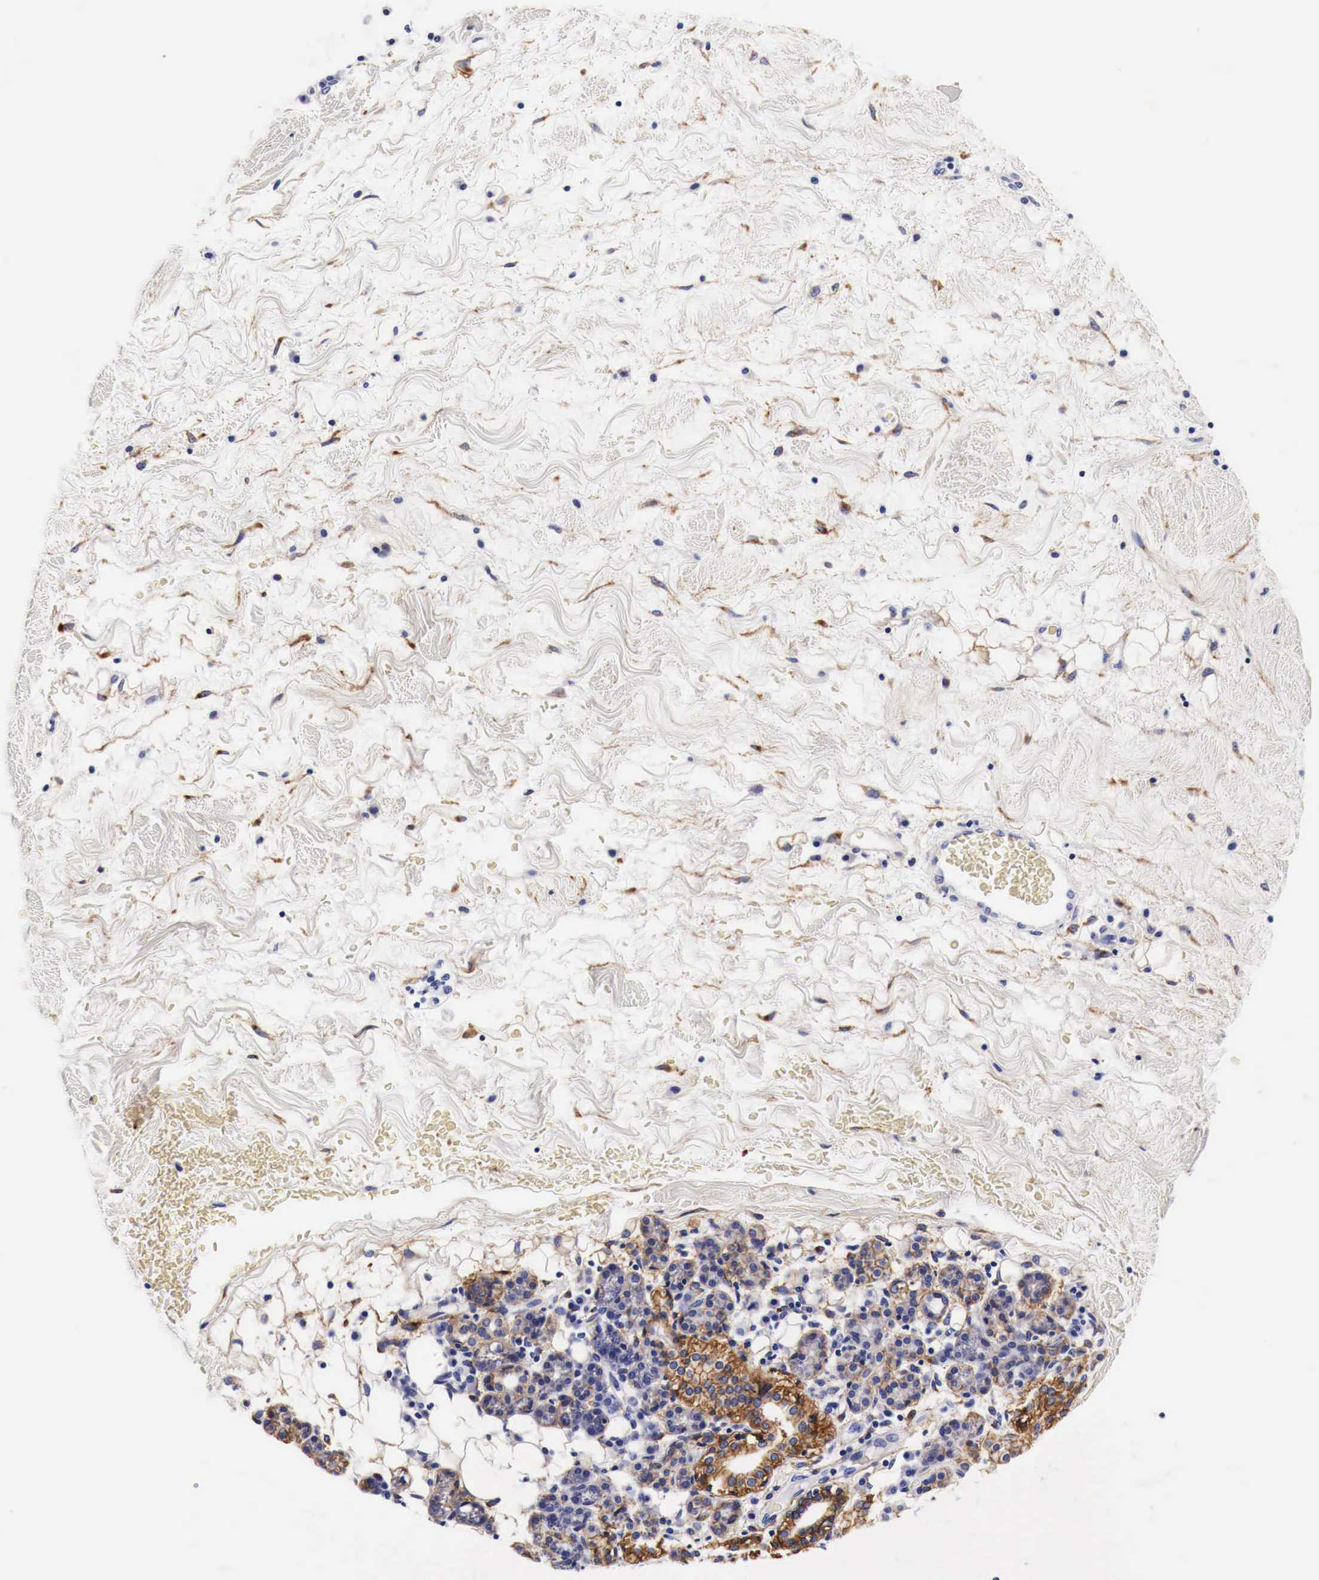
{"staining": {"intensity": "moderate", "quantity": ">75%", "location": "cytoplasmic/membranous"}, "tissue": "skin cancer", "cell_type": "Tumor cells", "image_type": "cancer", "snomed": [{"axis": "morphology", "description": "Squamous cell carcinoma, NOS"}, {"axis": "topography", "description": "Skin"}], "caption": "Moderate cytoplasmic/membranous expression is appreciated in about >75% of tumor cells in skin cancer (squamous cell carcinoma).", "gene": "EGFR", "patient": {"sex": "male", "age": 84}}